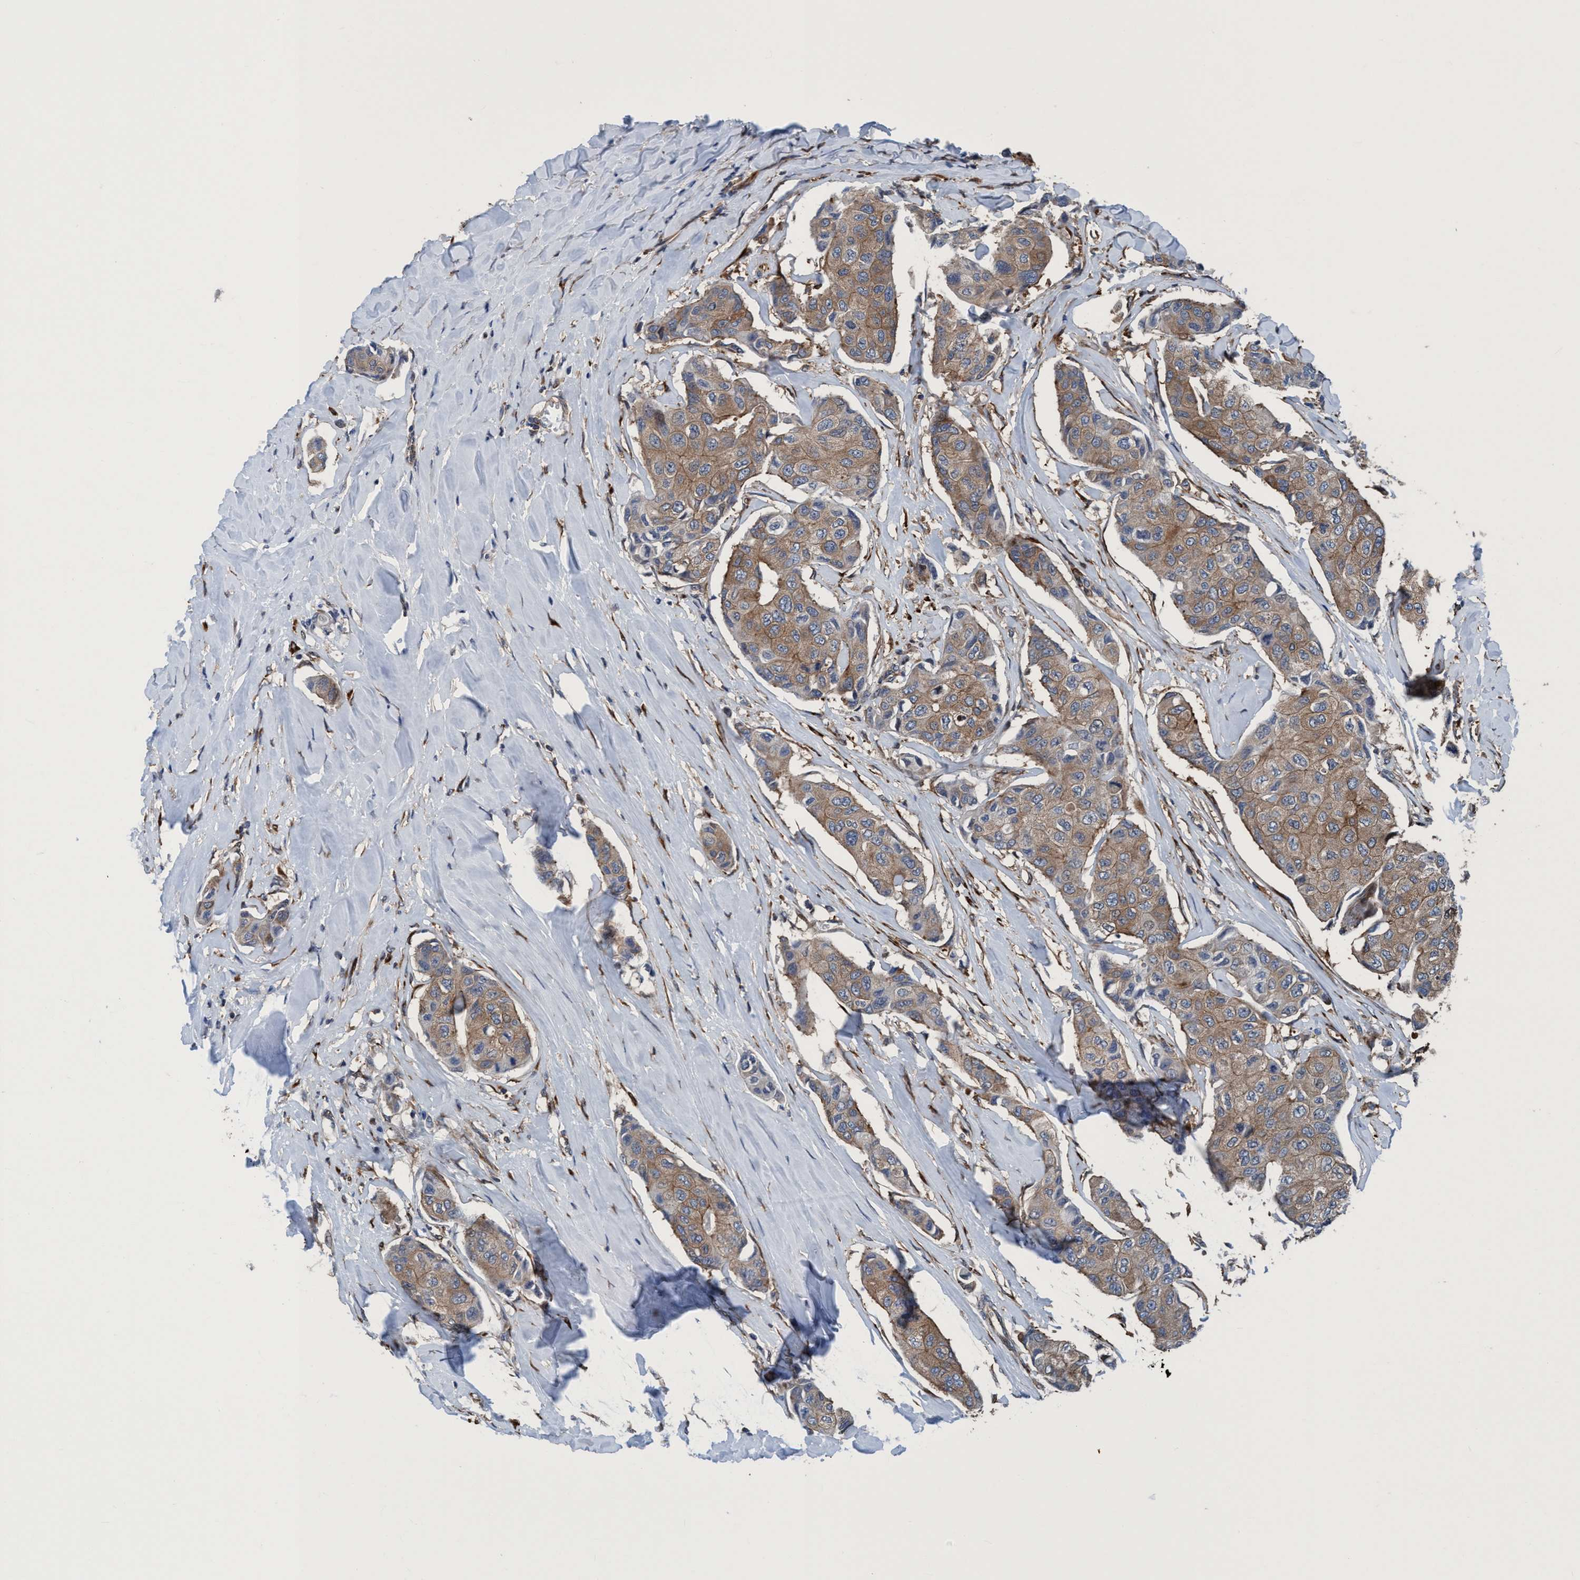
{"staining": {"intensity": "moderate", "quantity": ">75%", "location": "cytoplasmic/membranous"}, "tissue": "breast cancer", "cell_type": "Tumor cells", "image_type": "cancer", "snomed": [{"axis": "morphology", "description": "Duct carcinoma"}, {"axis": "topography", "description": "Breast"}], "caption": "The immunohistochemical stain labels moderate cytoplasmic/membranous positivity in tumor cells of breast invasive ductal carcinoma tissue.", "gene": "NMT1", "patient": {"sex": "female", "age": 80}}